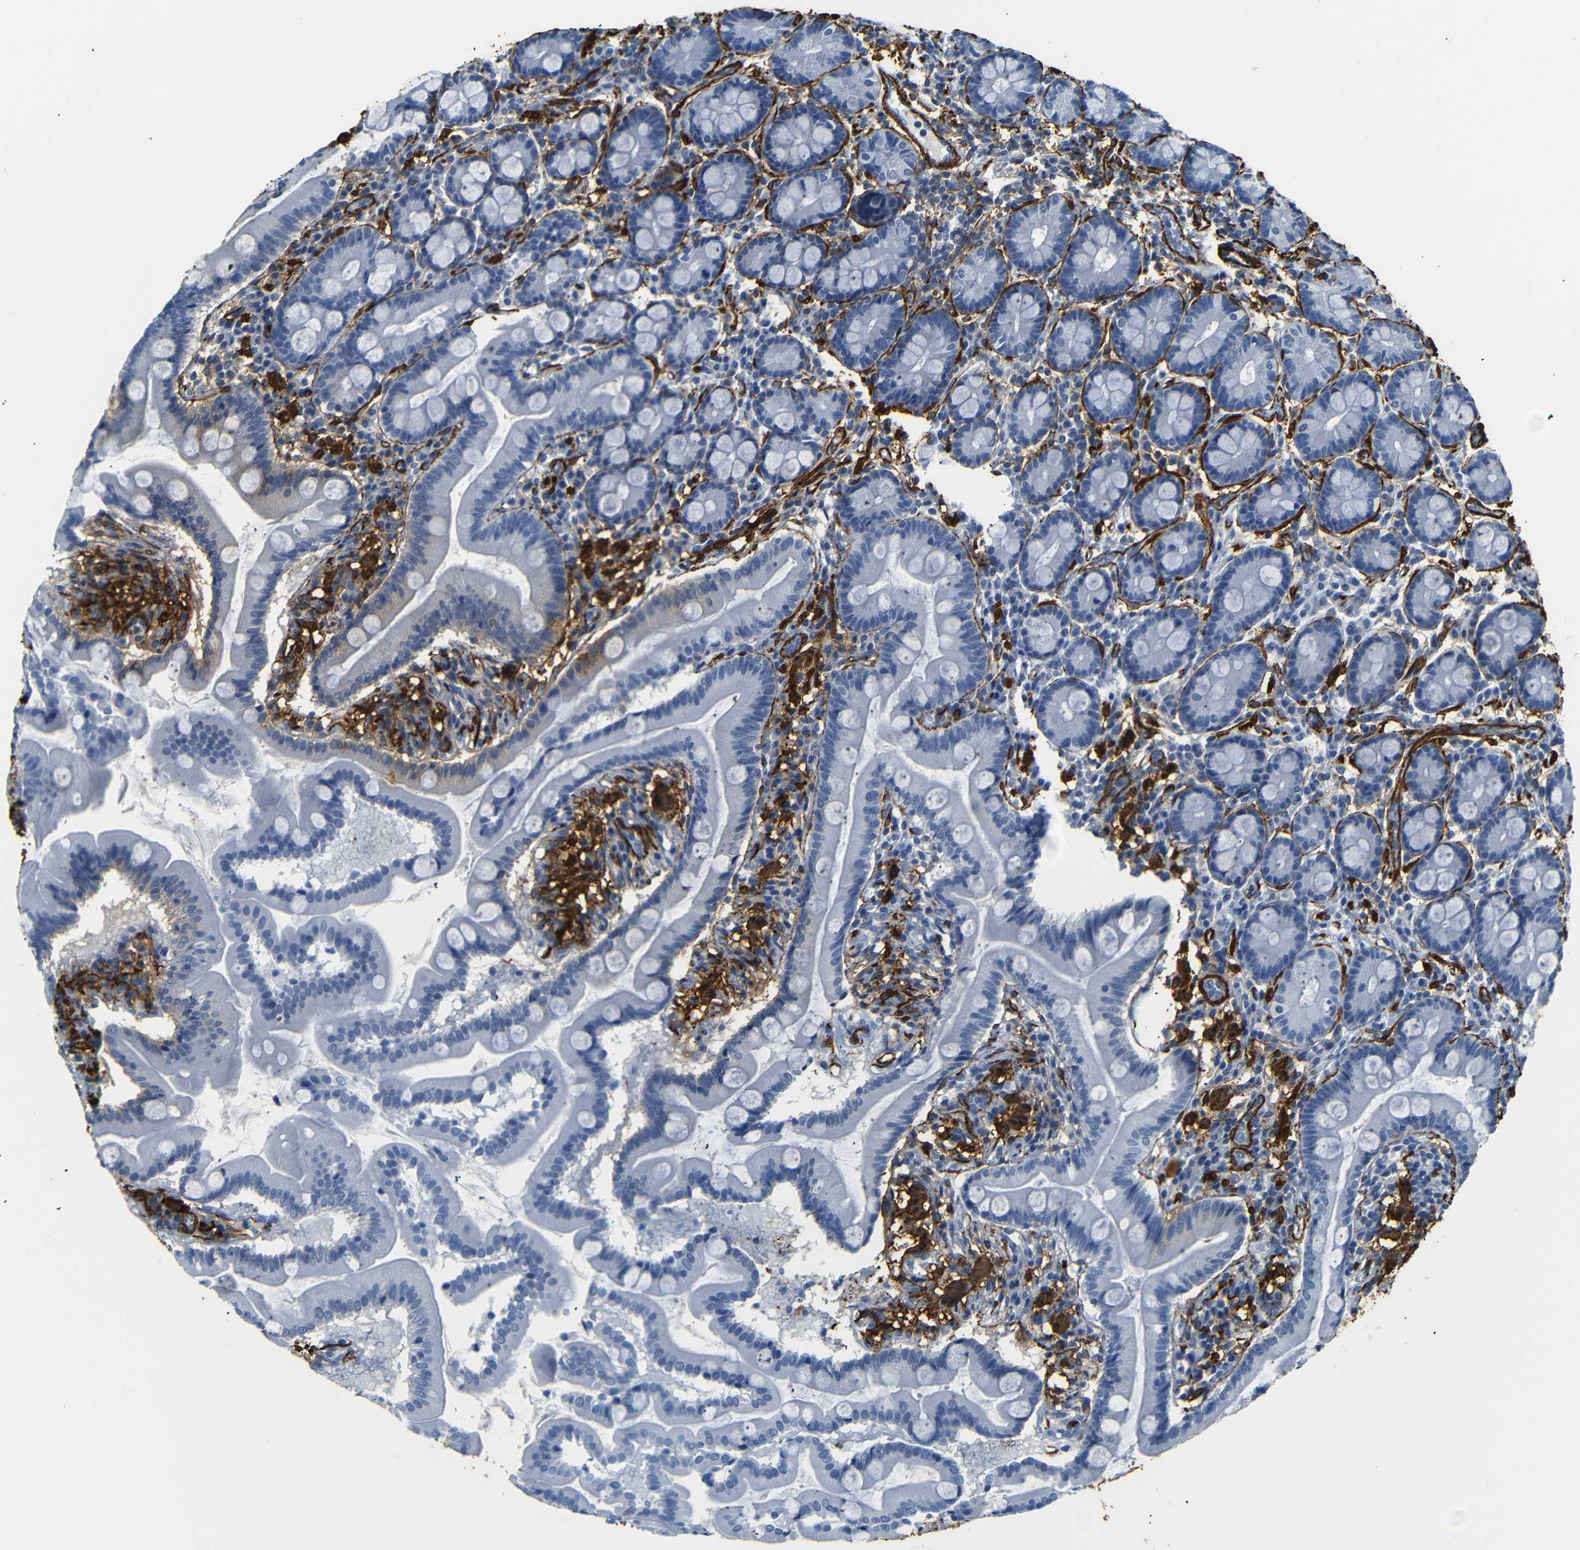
{"staining": {"intensity": "negative", "quantity": "none", "location": "none"}, "tissue": "duodenum", "cell_type": "Glandular cells", "image_type": "normal", "snomed": [{"axis": "morphology", "description": "Normal tissue, NOS"}, {"axis": "topography", "description": "Duodenum"}], "caption": "High magnification brightfield microscopy of unremarkable duodenum stained with DAB (3,3'-diaminobenzidine) (brown) and counterstained with hematoxylin (blue): glandular cells show no significant expression.", "gene": "ACTA2", "patient": {"sex": "male", "age": 50}}